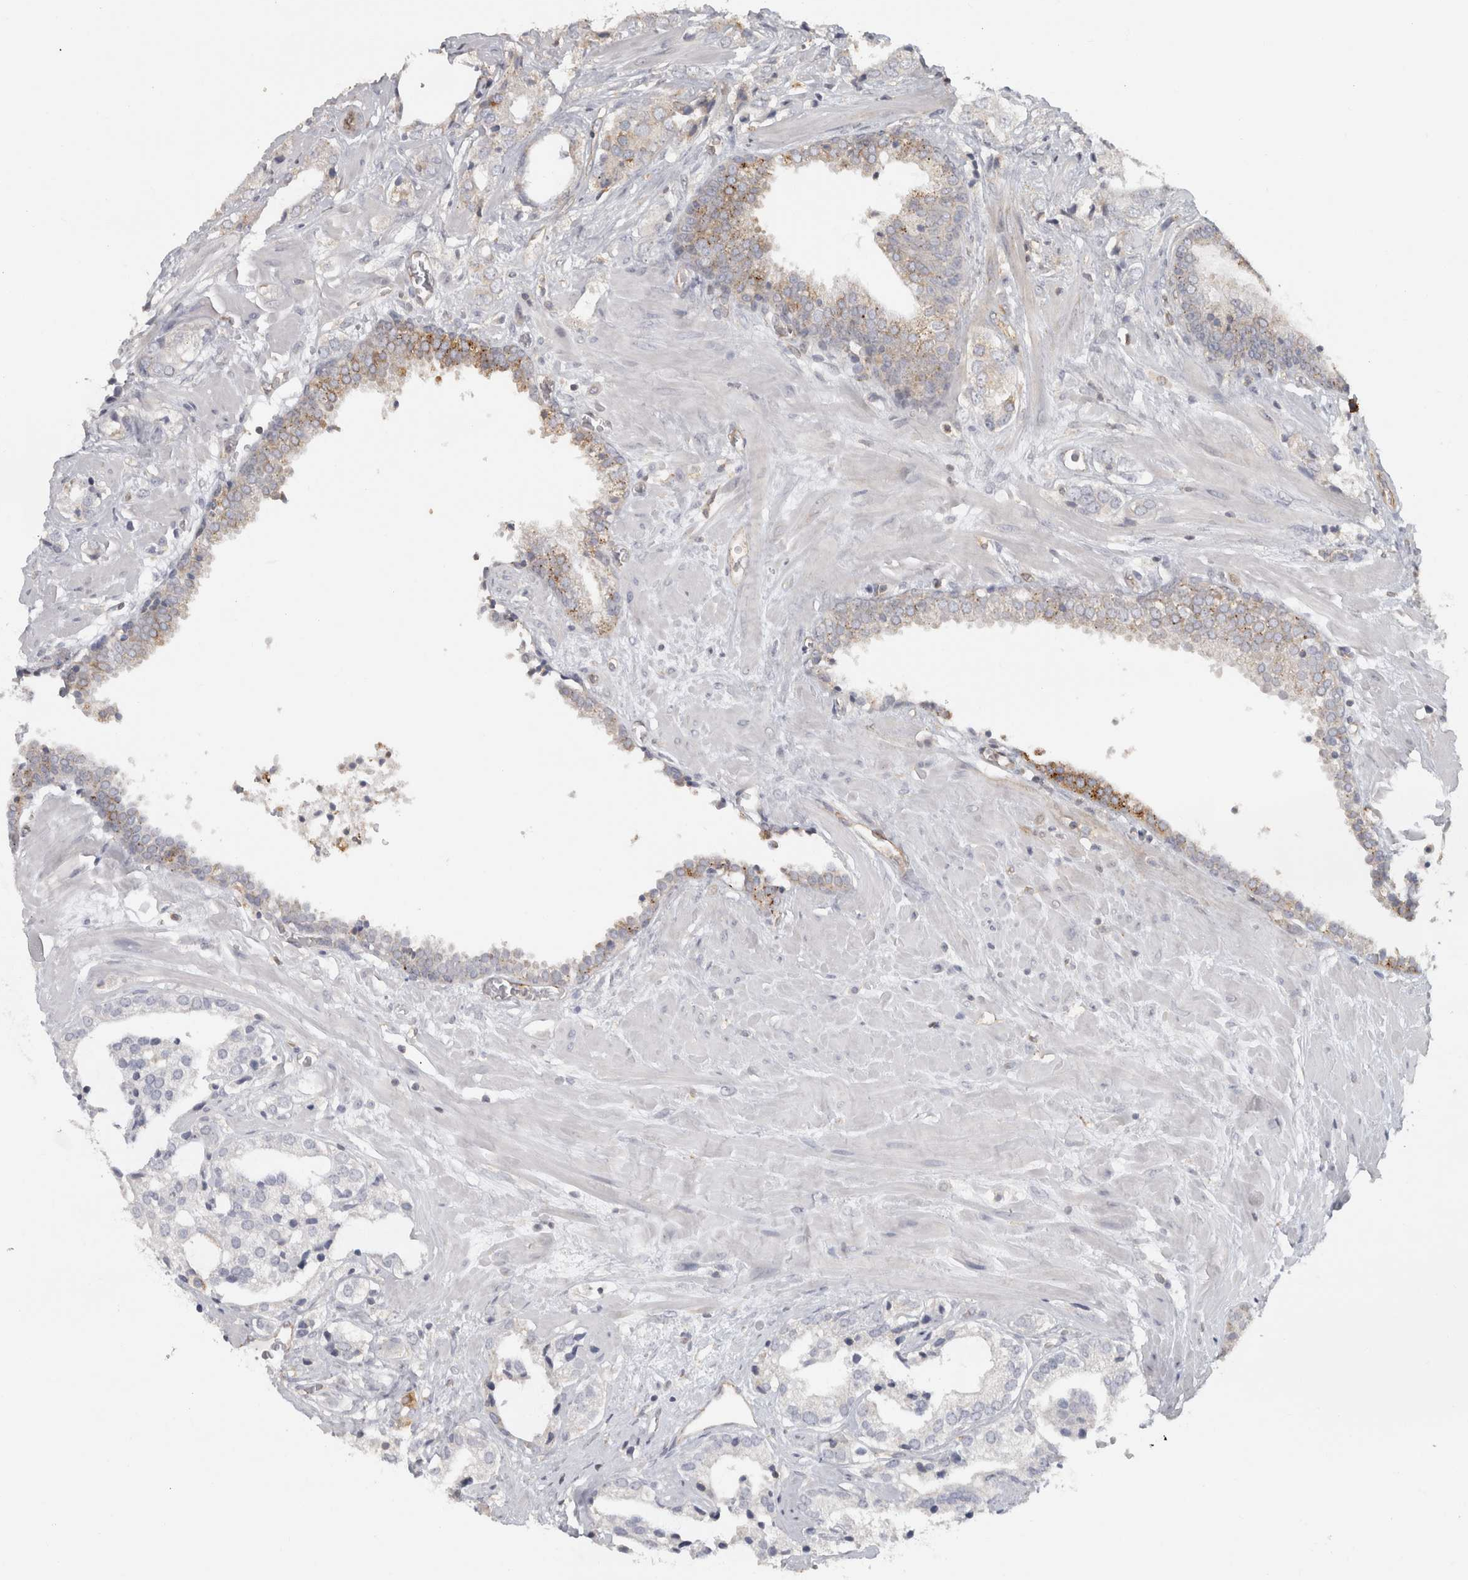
{"staining": {"intensity": "negative", "quantity": "none", "location": "none"}, "tissue": "prostate cancer", "cell_type": "Tumor cells", "image_type": "cancer", "snomed": [{"axis": "morphology", "description": "Adenocarcinoma, High grade"}, {"axis": "topography", "description": "Prostate"}], "caption": "A high-resolution photomicrograph shows immunohistochemistry (IHC) staining of prostate cancer, which shows no significant expression in tumor cells.", "gene": "HLA-E", "patient": {"sex": "male", "age": 66}}